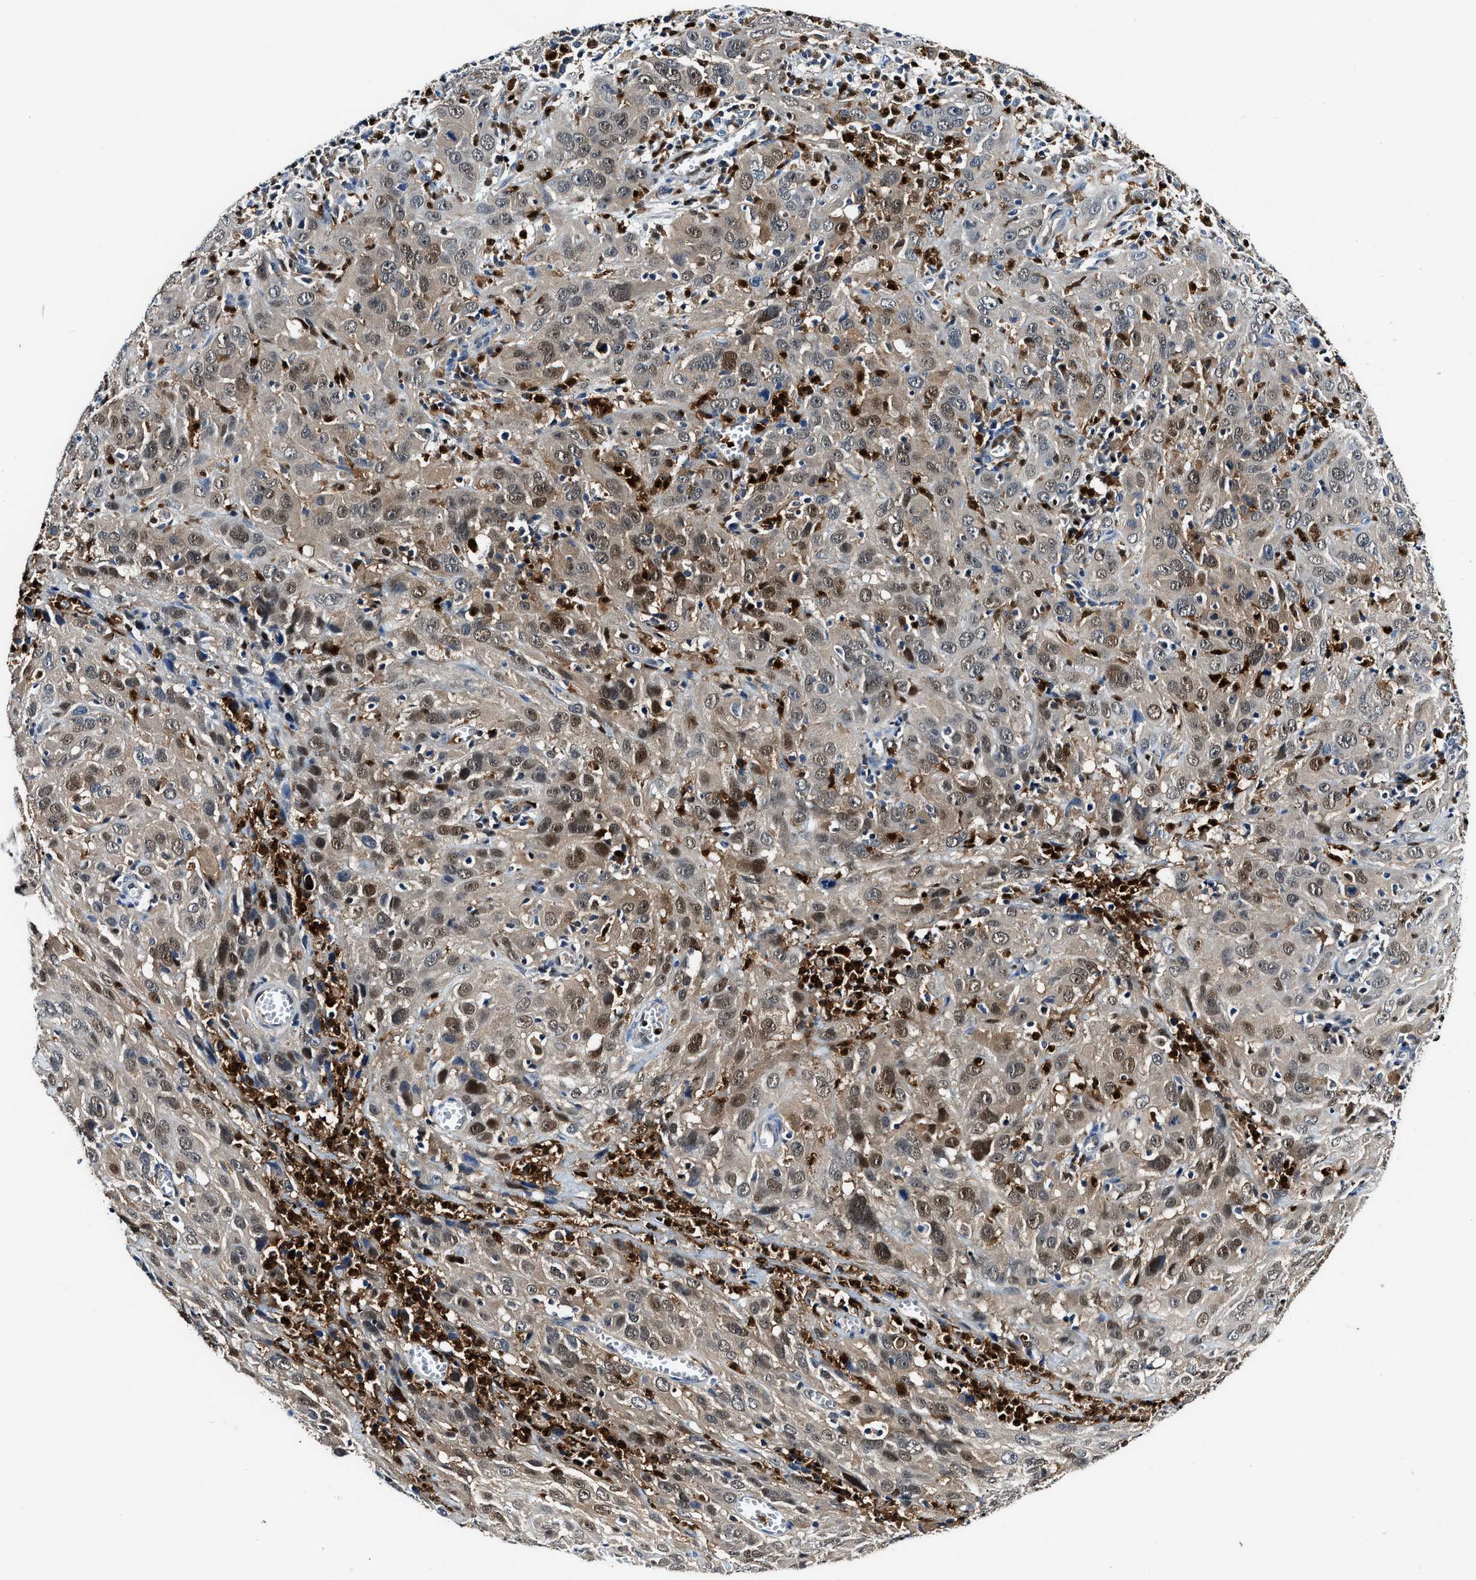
{"staining": {"intensity": "moderate", "quantity": ">75%", "location": "cytoplasmic/membranous,nuclear"}, "tissue": "cervical cancer", "cell_type": "Tumor cells", "image_type": "cancer", "snomed": [{"axis": "morphology", "description": "Squamous cell carcinoma, NOS"}, {"axis": "topography", "description": "Cervix"}], "caption": "Cervical cancer (squamous cell carcinoma) stained for a protein displays moderate cytoplasmic/membranous and nuclear positivity in tumor cells. Using DAB (3,3'-diaminobenzidine) (brown) and hematoxylin (blue) stains, captured at high magnification using brightfield microscopy.", "gene": "LTA4H", "patient": {"sex": "female", "age": 32}}